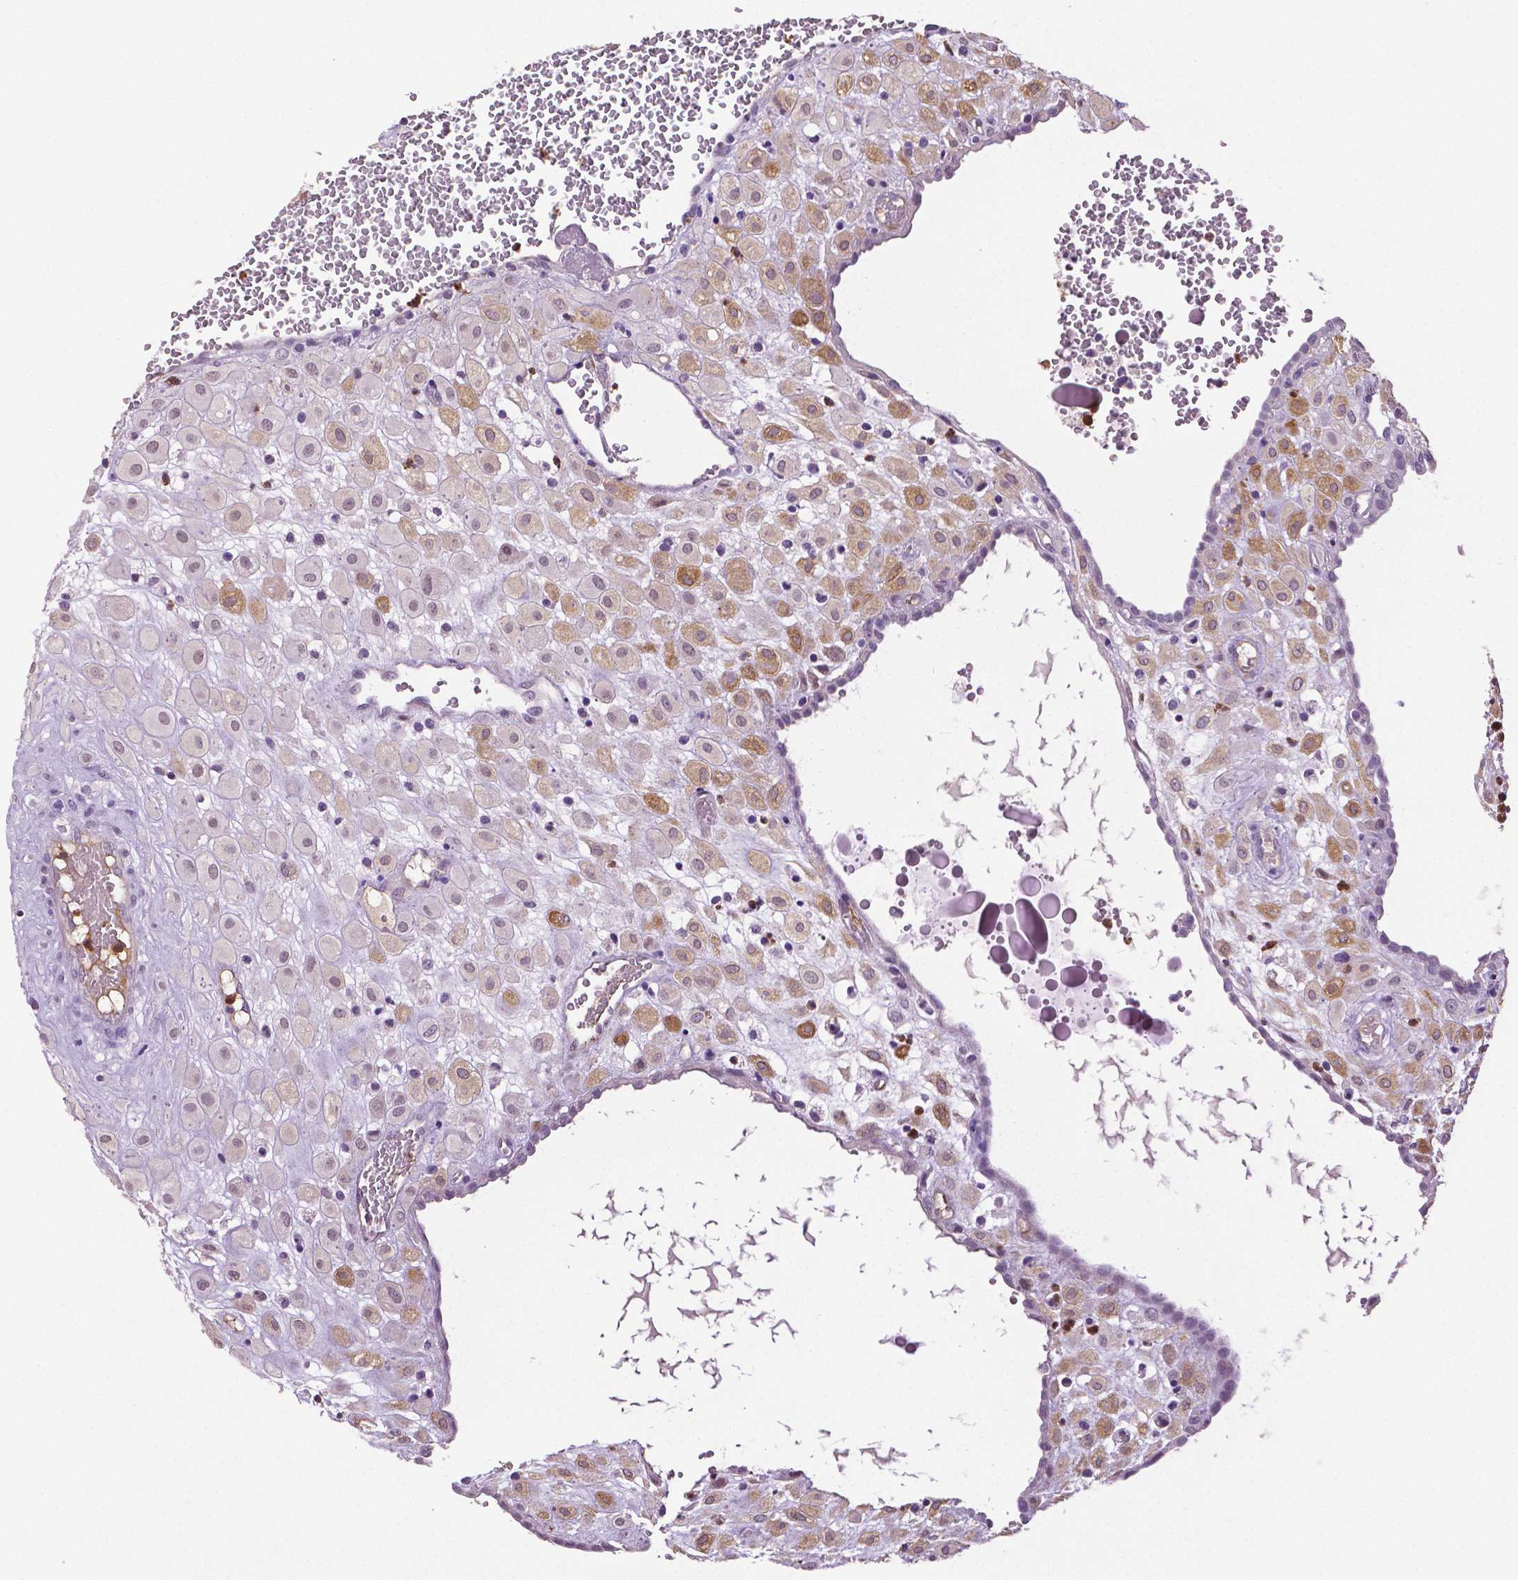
{"staining": {"intensity": "moderate", "quantity": "25%-75%", "location": "cytoplasmic/membranous"}, "tissue": "placenta", "cell_type": "Decidual cells", "image_type": "normal", "snomed": [{"axis": "morphology", "description": "Normal tissue, NOS"}, {"axis": "topography", "description": "Placenta"}], "caption": "High-magnification brightfield microscopy of normal placenta stained with DAB (brown) and counterstained with hematoxylin (blue). decidual cells exhibit moderate cytoplasmic/membranous staining is identified in about25%-75% of cells.", "gene": "PTPN5", "patient": {"sex": "female", "age": 24}}